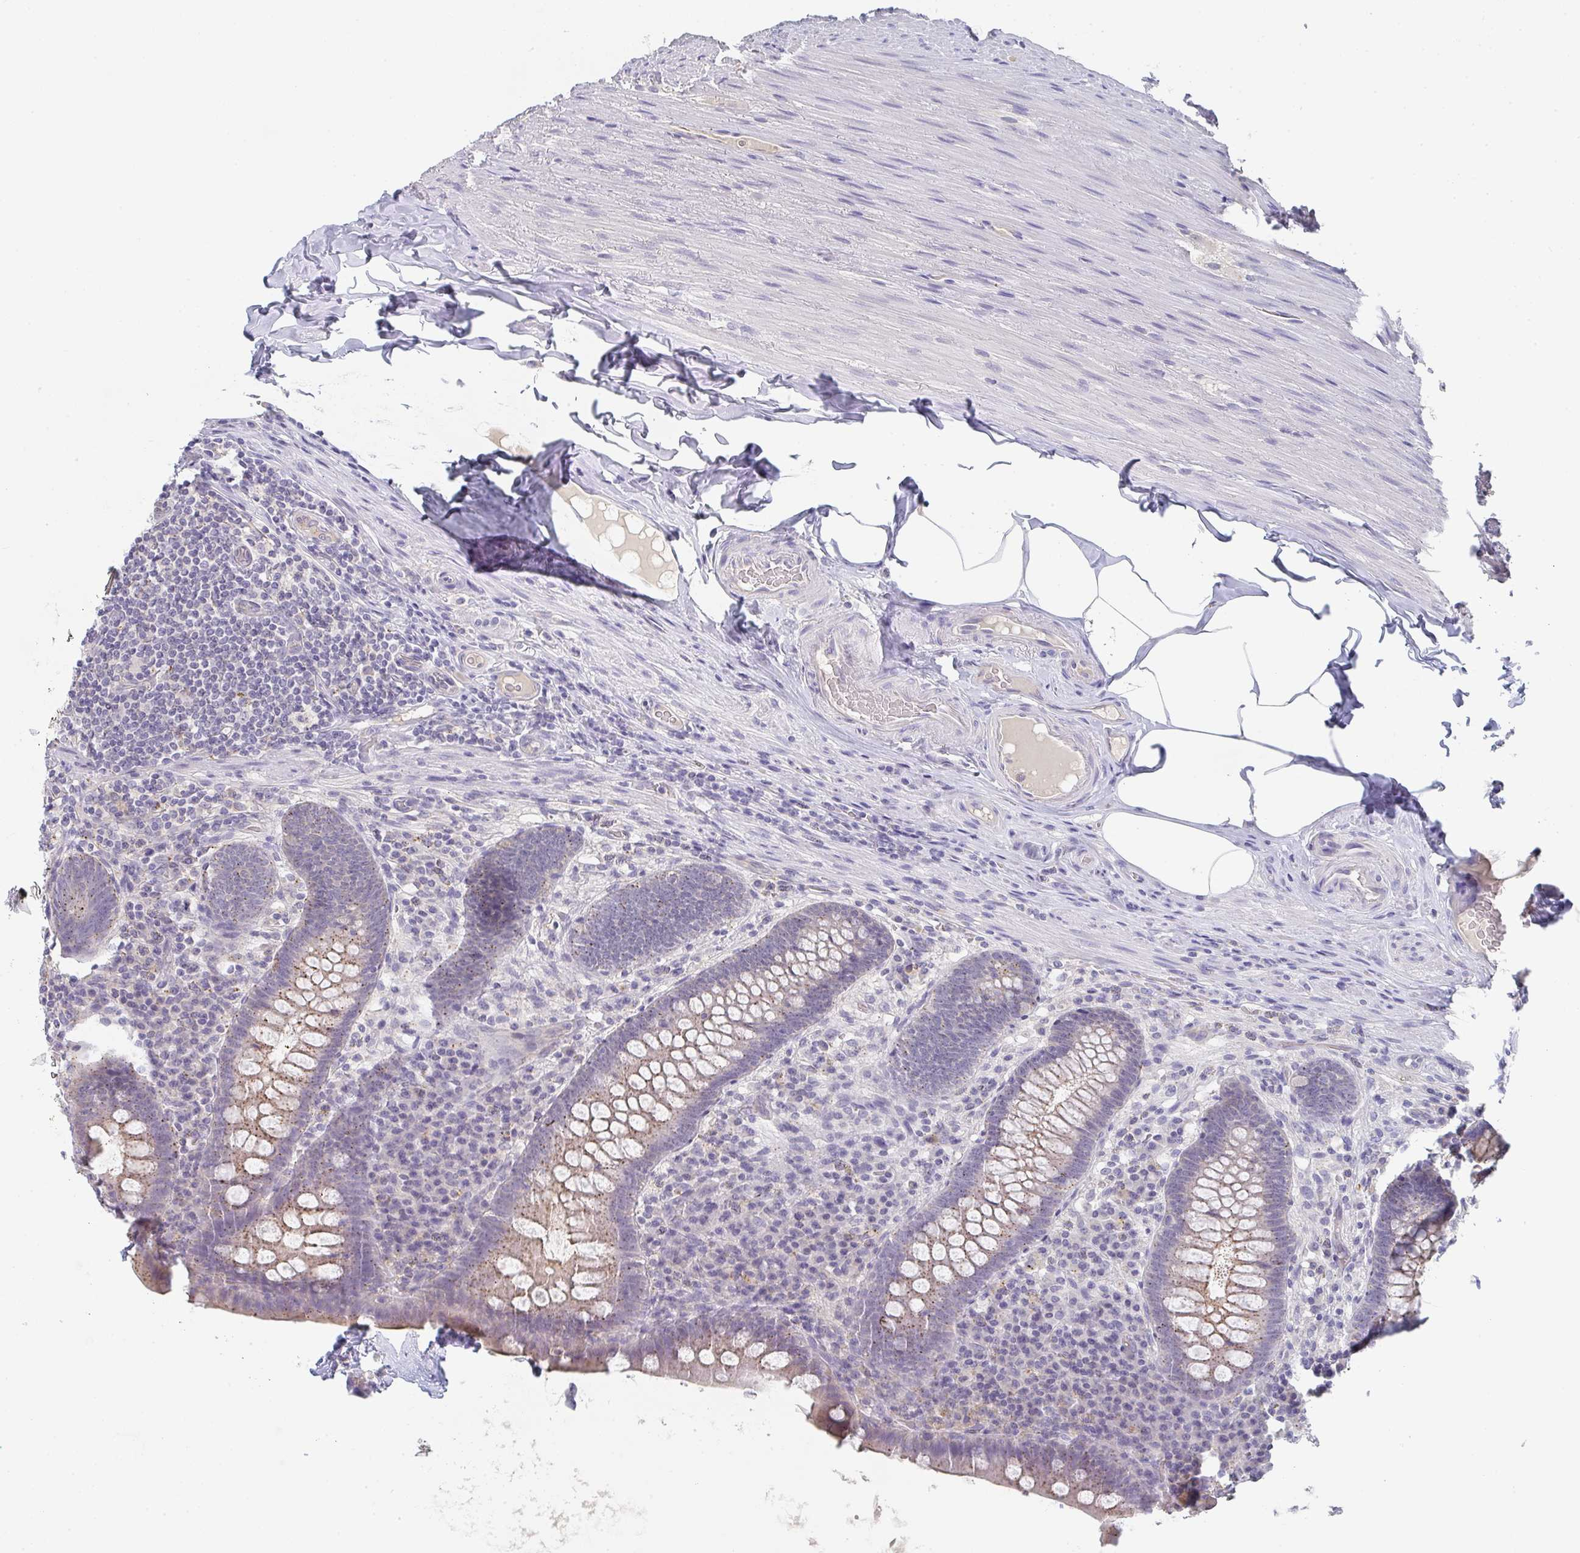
{"staining": {"intensity": "moderate", "quantity": "25%-75%", "location": "cytoplasmic/membranous"}, "tissue": "appendix", "cell_type": "Glandular cells", "image_type": "normal", "snomed": [{"axis": "morphology", "description": "Normal tissue, NOS"}, {"axis": "topography", "description": "Appendix"}], "caption": "Immunohistochemistry of normal appendix displays medium levels of moderate cytoplasmic/membranous positivity in approximately 25%-75% of glandular cells. The protein is stained brown, and the nuclei are stained in blue (DAB IHC with brightfield microscopy, high magnification).", "gene": "CHMP5", "patient": {"sex": "male", "age": 71}}